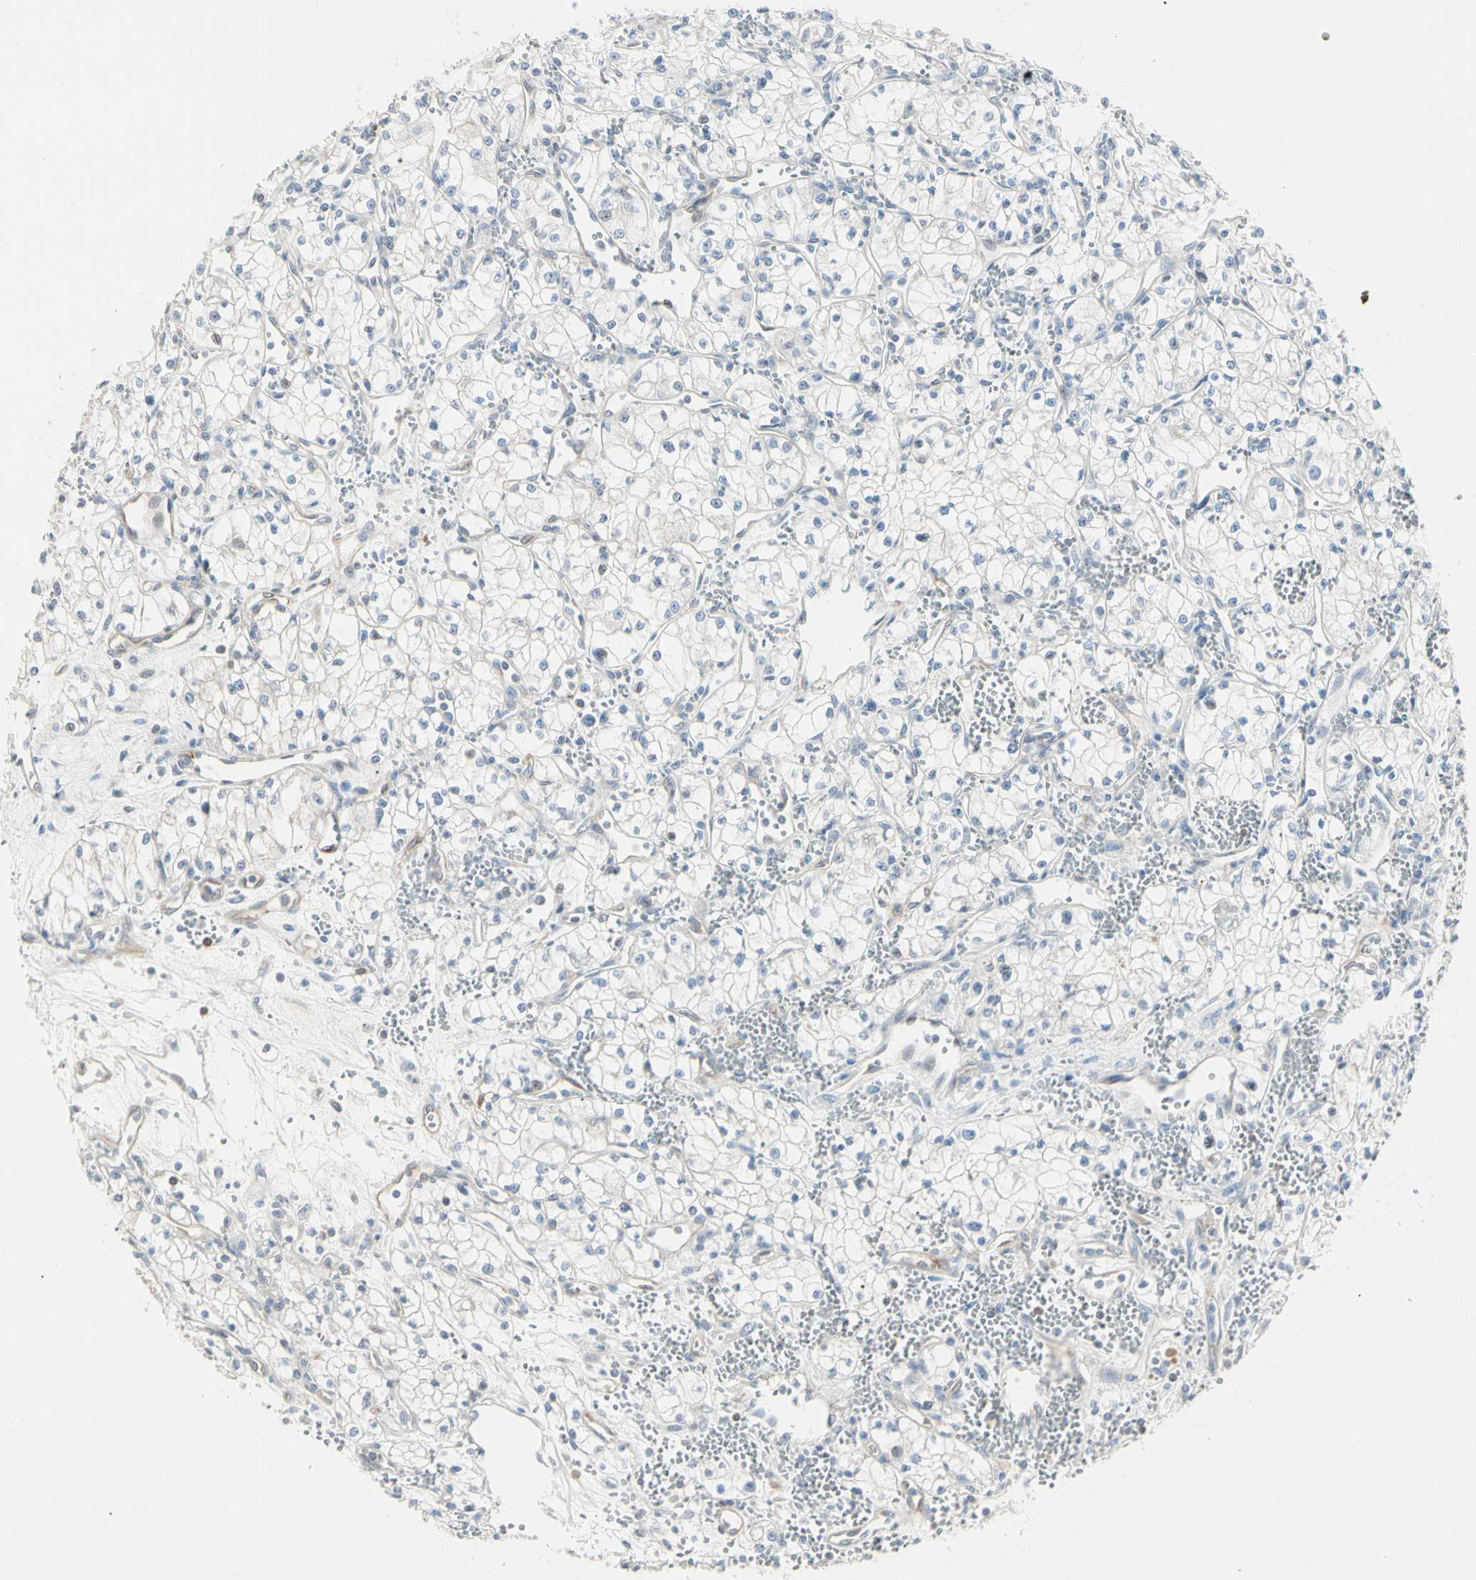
{"staining": {"intensity": "negative", "quantity": "none", "location": "none"}, "tissue": "renal cancer", "cell_type": "Tumor cells", "image_type": "cancer", "snomed": [{"axis": "morphology", "description": "Normal tissue, NOS"}, {"axis": "morphology", "description": "Adenocarcinoma, NOS"}, {"axis": "topography", "description": "Kidney"}], "caption": "Tumor cells are negative for protein expression in human renal adenocarcinoma.", "gene": "NFKB2", "patient": {"sex": "male", "age": 59}}